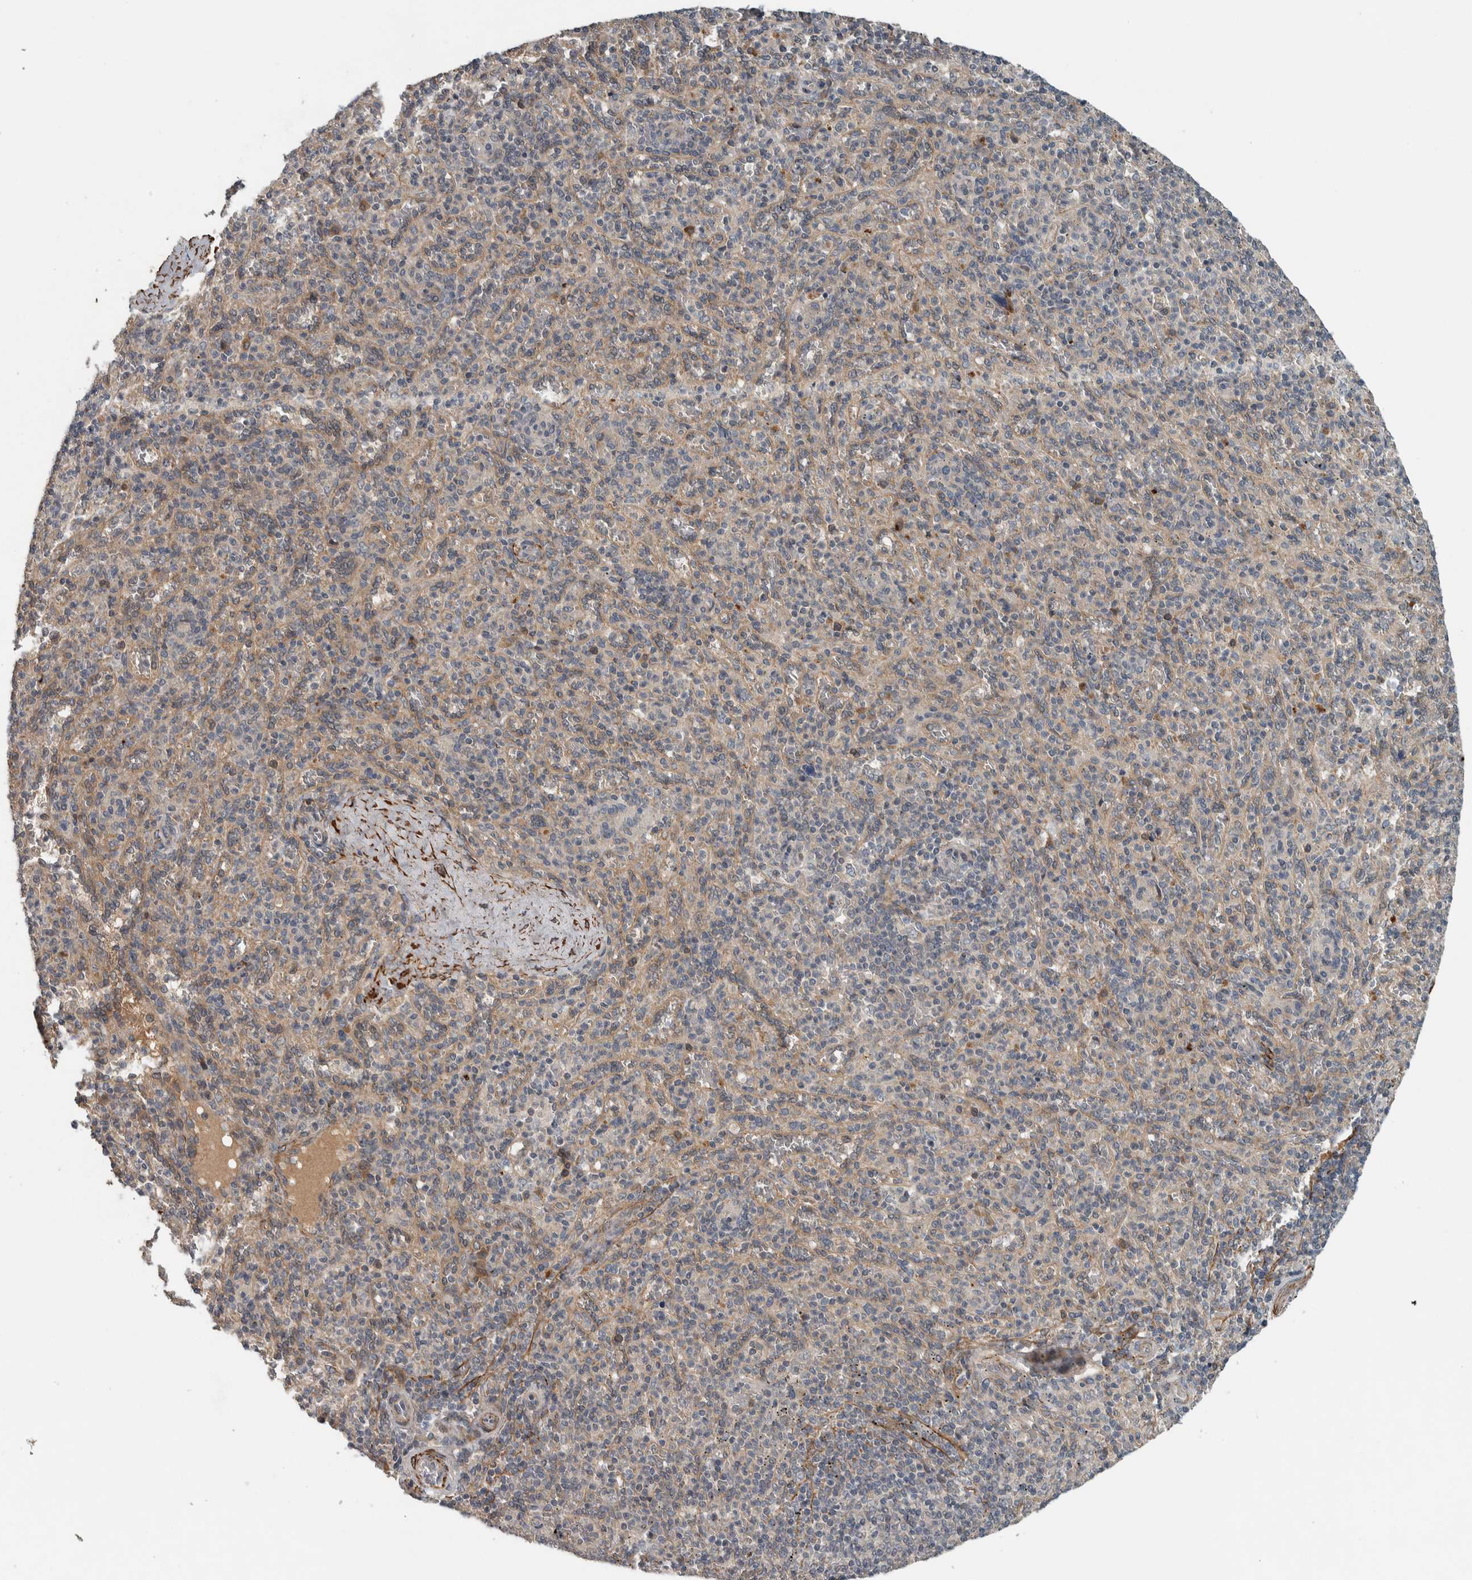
{"staining": {"intensity": "negative", "quantity": "none", "location": "none"}, "tissue": "spleen", "cell_type": "Cells in red pulp", "image_type": "normal", "snomed": [{"axis": "morphology", "description": "Normal tissue, NOS"}, {"axis": "topography", "description": "Spleen"}], "caption": "Cells in red pulp are negative for protein expression in normal human spleen. (DAB immunohistochemistry with hematoxylin counter stain).", "gene": "LBHD1", "patient": {"sex": "male", "age": 36}}